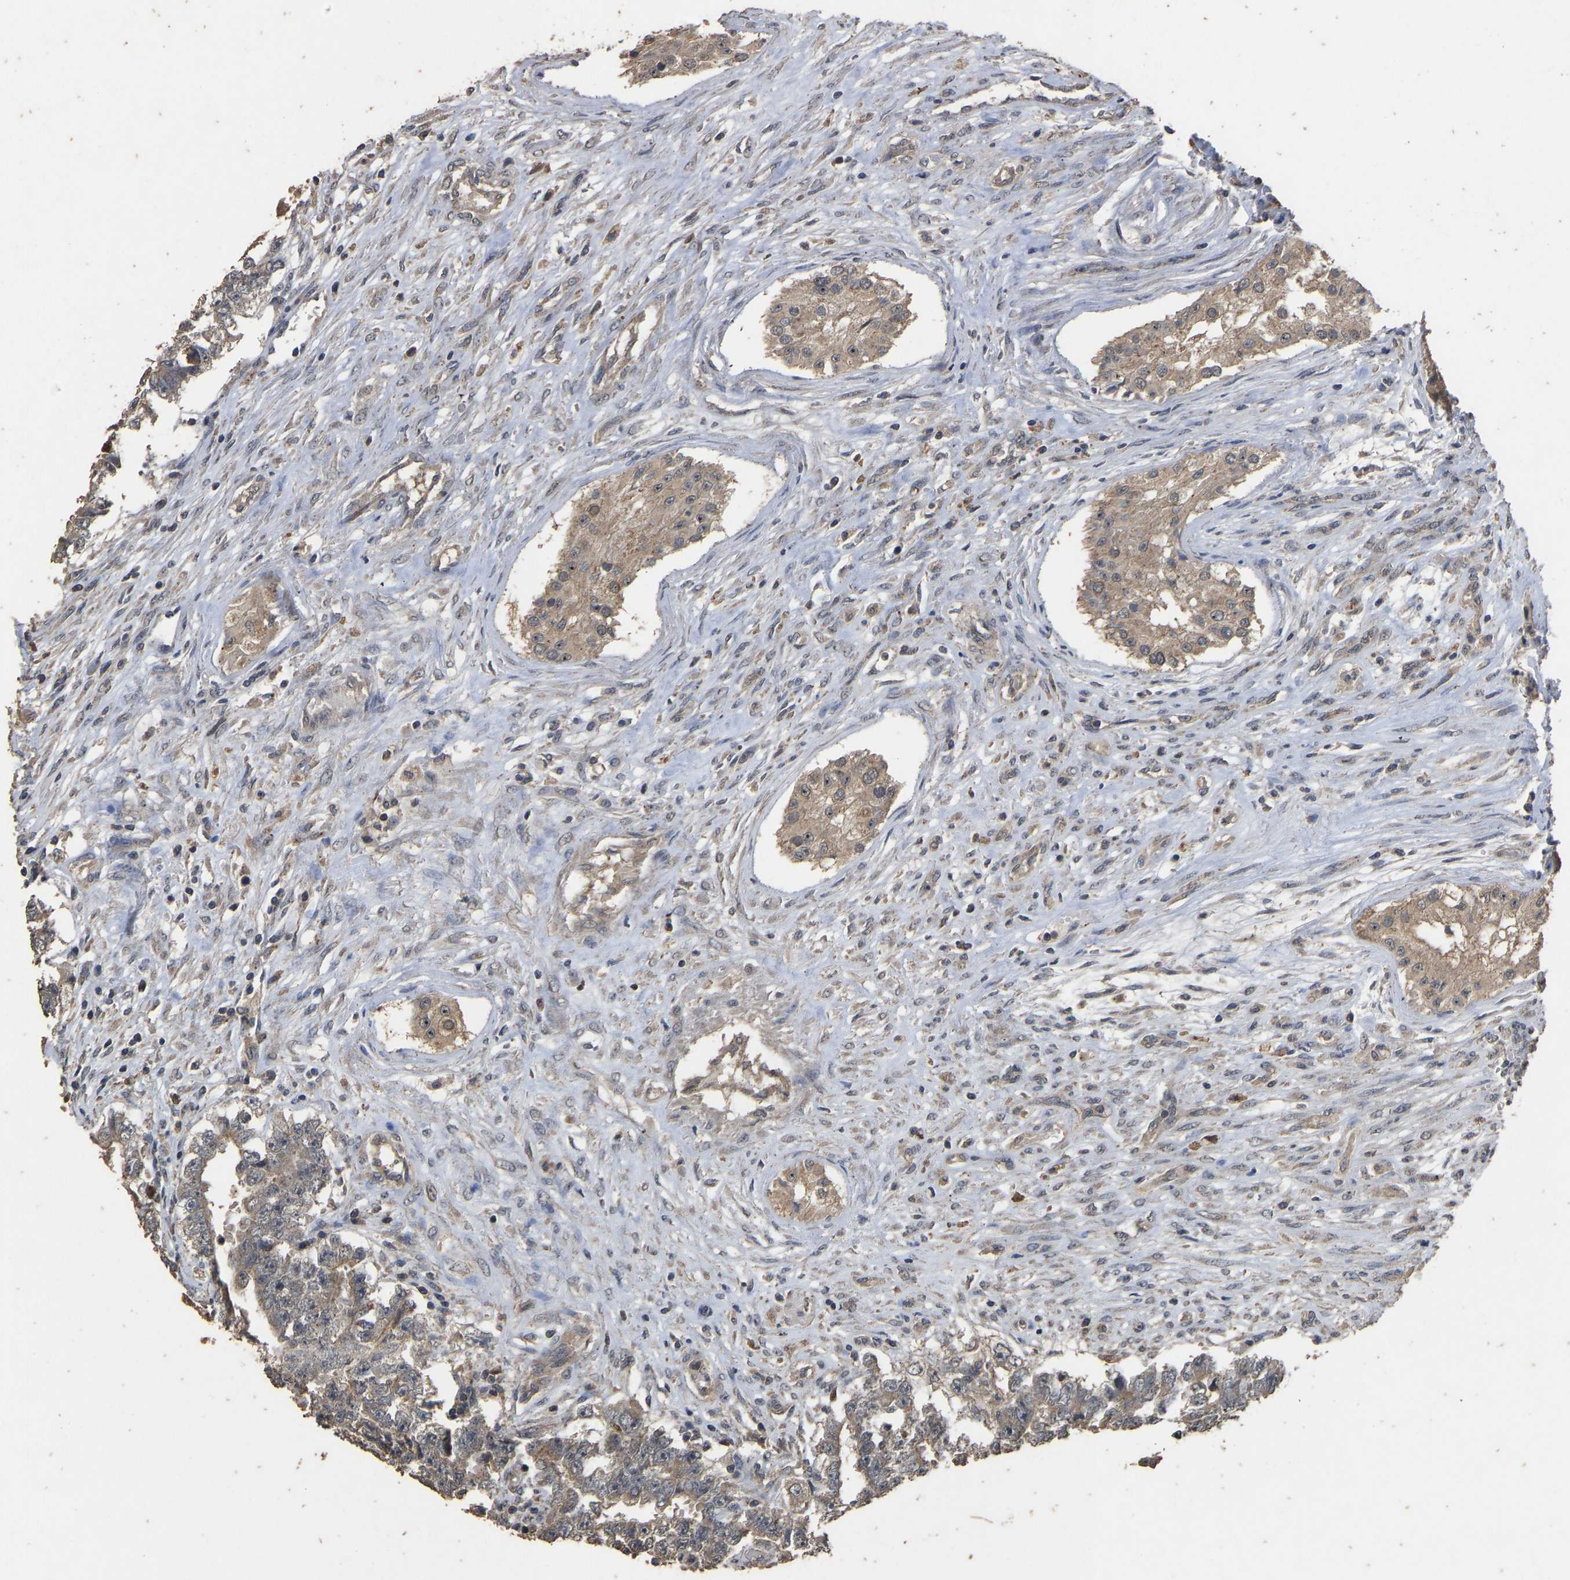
{"staining": {"intensity": "weak", "quantity": "<25%", "location": "cytoplasmic/membranous"}, "tissue": "testis cancer", "cell_type": "Tumor cells", "image_type": "cancer", "snomed": [{"axis": "morphology", "description": "Carcinoma, Embryonal, NOS"}, {"axis": "topography", "description": "Testis"}], "caption": "Human embryonal carcinoma (testis) stained for a protein using immunohistochemistry reveals no positivity in tumor cells.", "gene": "CIDEC", "patient": {"sex": "male", "age": 25}}